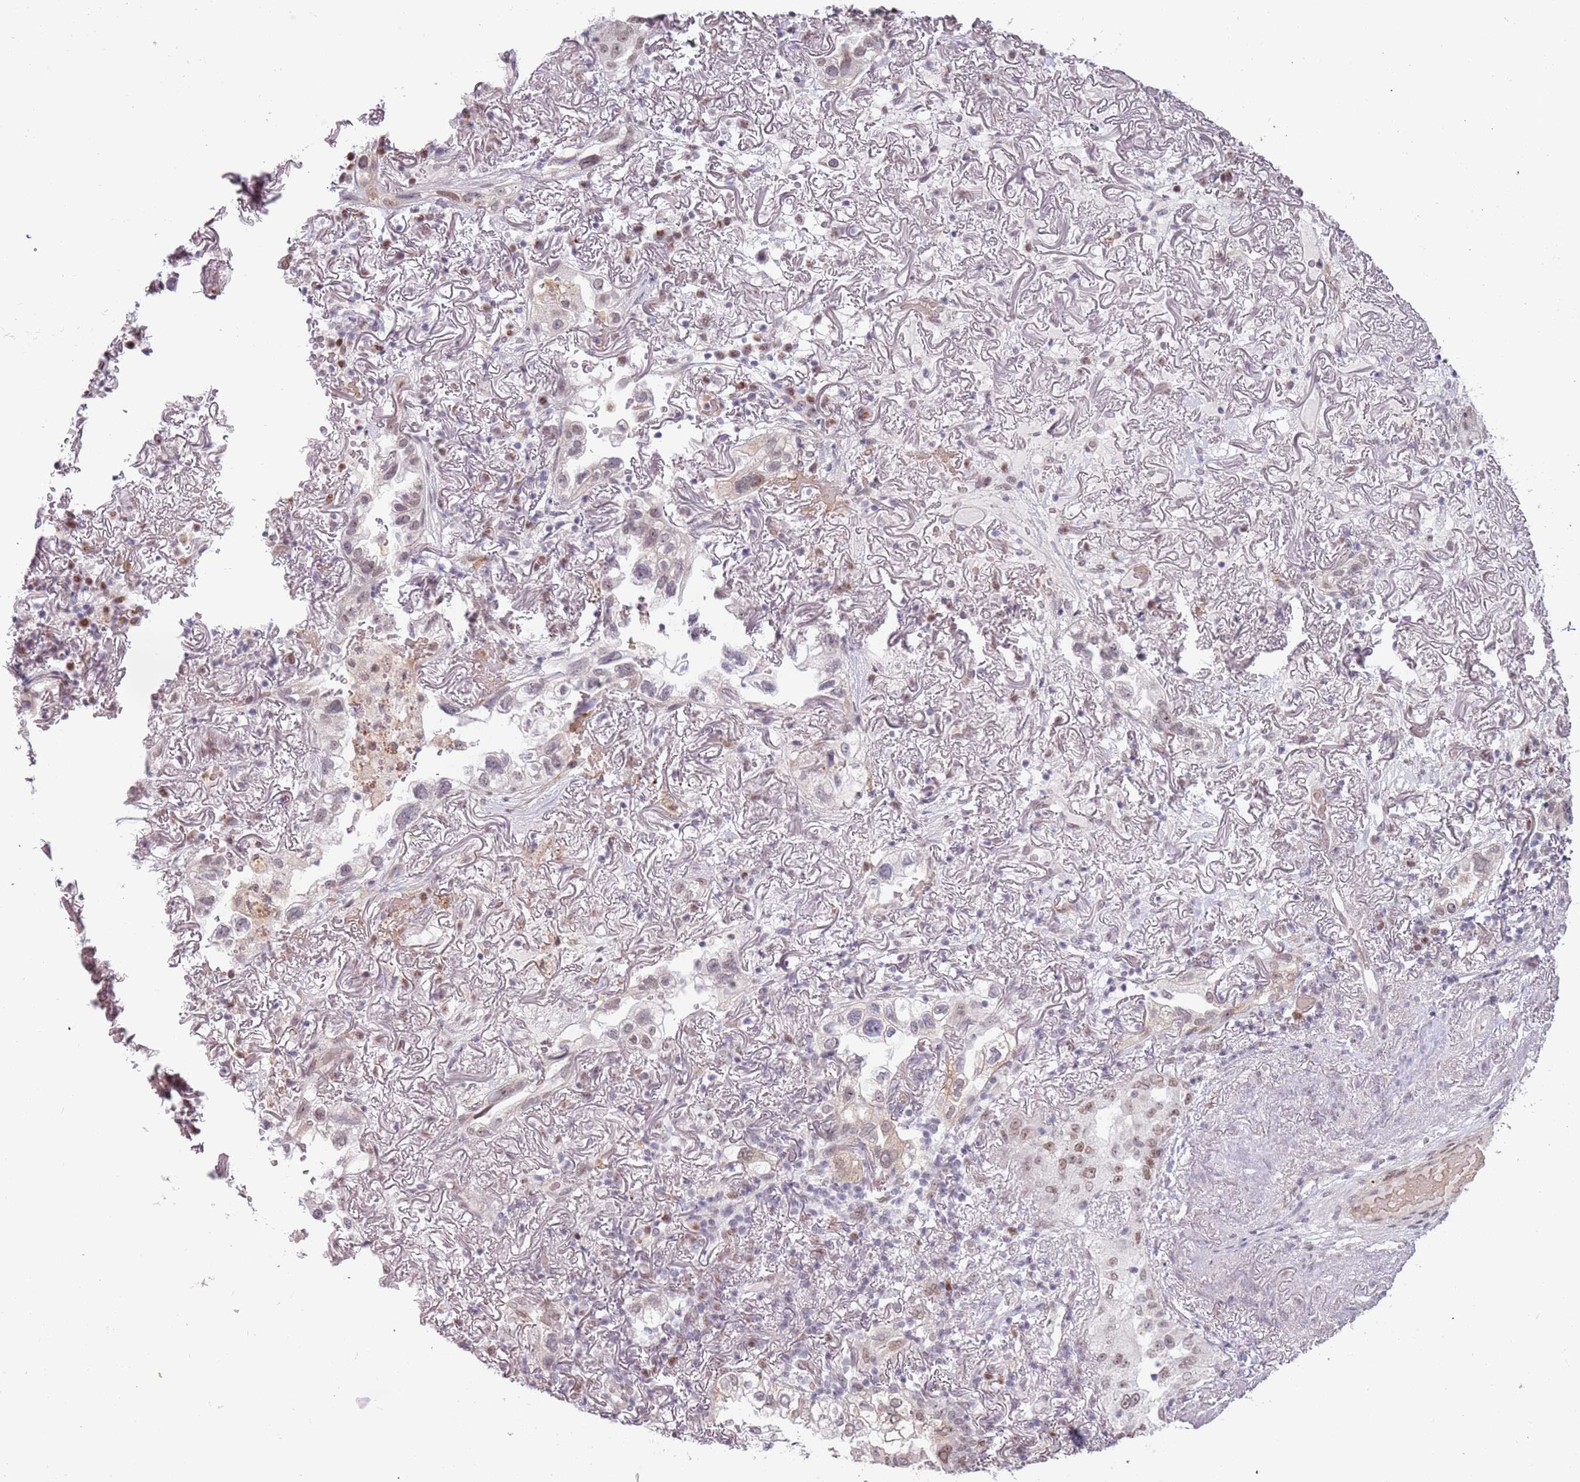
{"staining": {"intensity": "weak", "quantity": "<25%", "location": "nuclear"}, "tissue": "lung cancer", "cell_type": "Tumor cells", "image_type": "cancer", "snomed": [{"axis": "morphology", "description": "Adenocarcinoma, NOS"}, {"axis": "topography", "description": "Lung"}], "caption": "Lung cancer was stained to show a protein in brown. There is no significant expression in tumor cells.", "gene": "REXO4", "patient": {"sex": "female", "age": 69}}